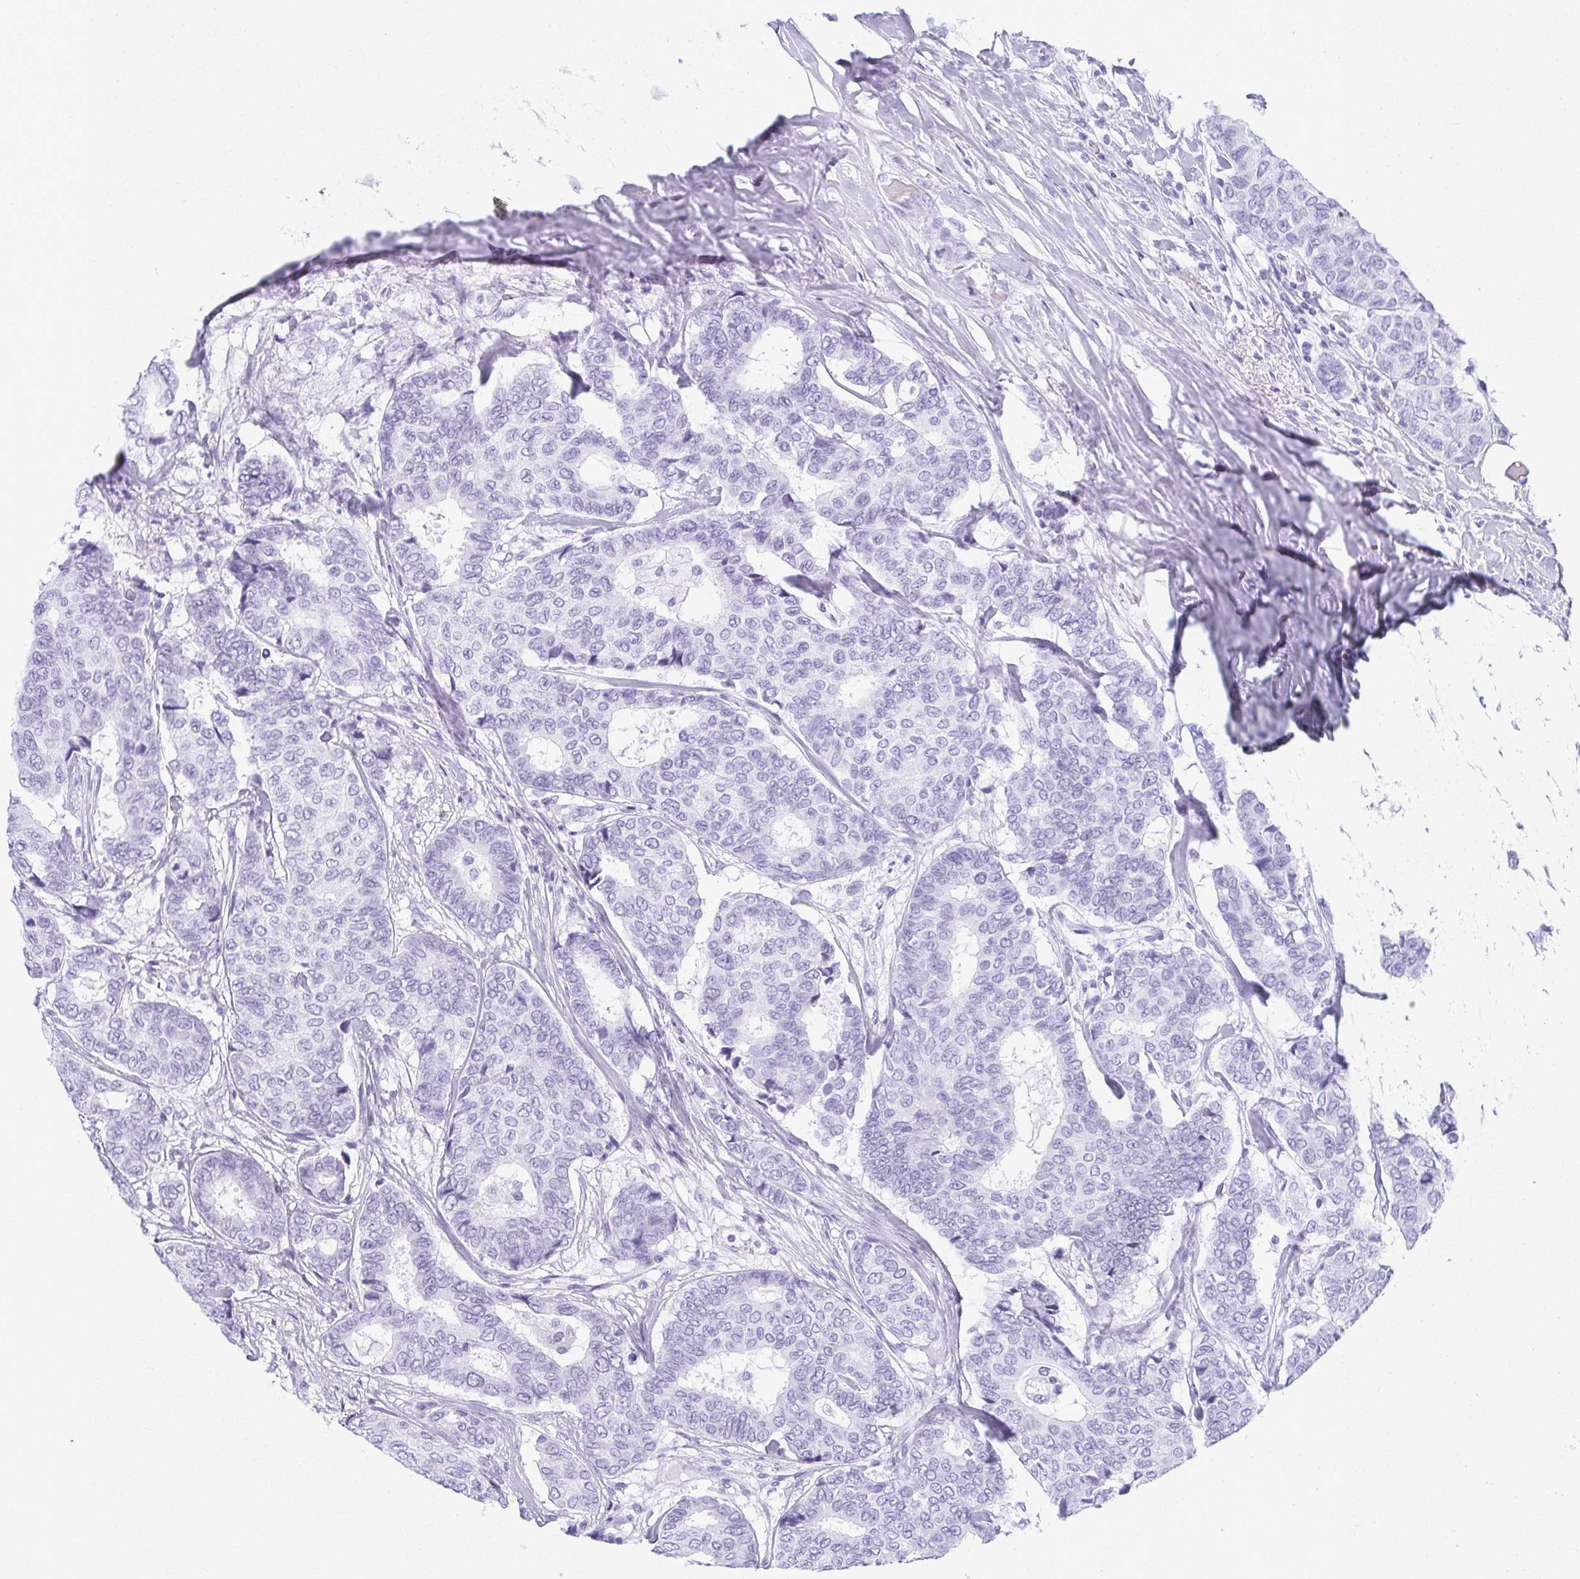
{"staining": {"intensity": "negative", "quantity": "none", "location": "none"}, "tissue": "breast cancer", "cell_type": "Tumor cells", "image_type": "cancer", "snomed": [{"axis": "morphology", "description": "Duct carcinoma"}, {"axis": "topography", "description": "Breast"}], "caption": "This is a micrograph of IHC staining of breast cancer (infiltrating ductal carcinoma), which shows no expression in tumor cells. Nuclei are stained in blue.", "gene": "MOBP", "patient": {"sex": "female", "age": 75}}